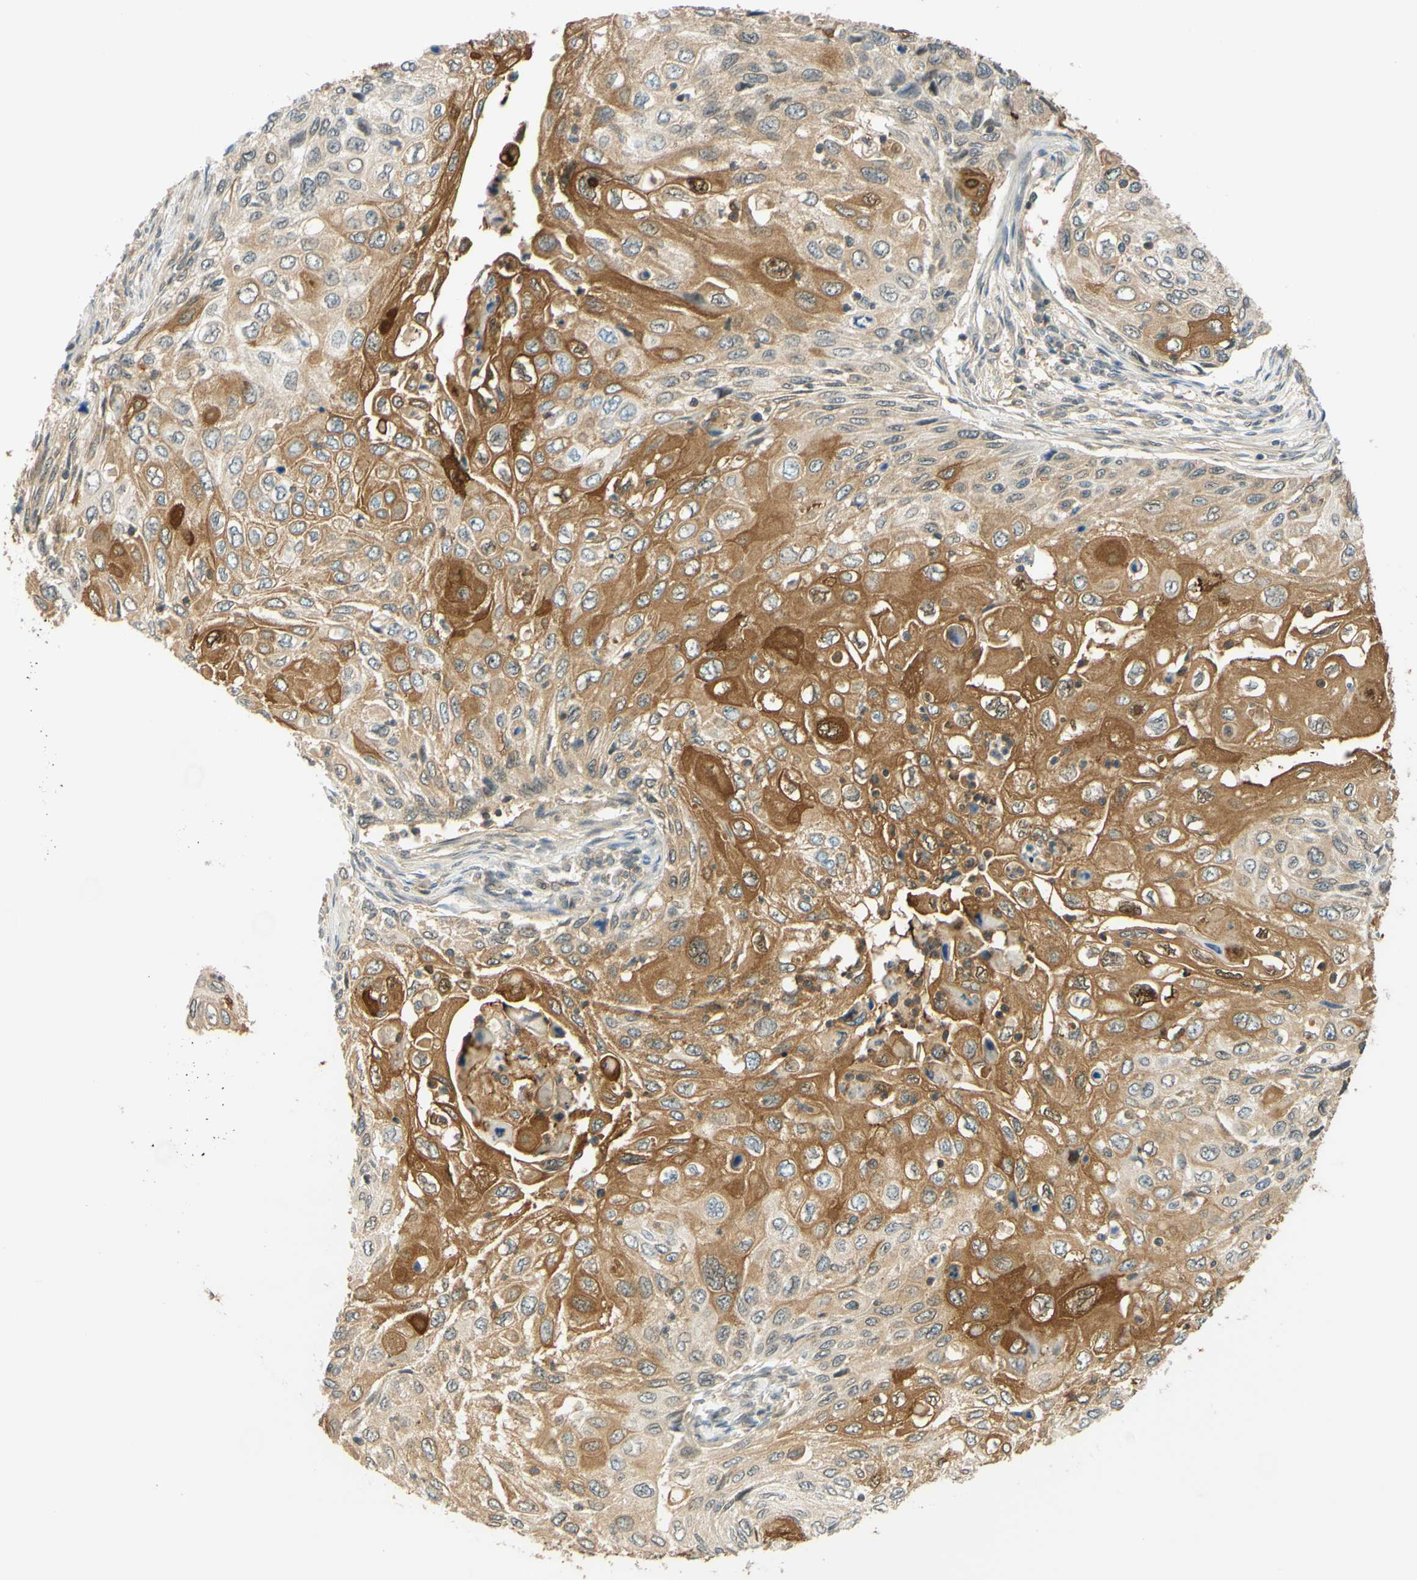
{"staining": {"intensity": "moderate", "quantity": ">75%", "location": "cytoplasmic/membranous"}, "tissue": "cervical cancer", "cell_type": "Tumor cells", "image_type": "cancer", "snomed": [{"axis": "morphology", "description": "Squamous cell carcinoma, NOS"}, {"axis": "topography", "description": "Cervix"}], "caption": "Brown immunohistochemical staining in cervical cancer (squamous cell carcinoma) displays moderate cytoplasmic/membranous staining in about >75% of tumor cells. Ihc stains the protein in brown and the nuclei are stained blue.", "gene": "C2CD2L", "patient": {"sex": "female", "age": 70}}